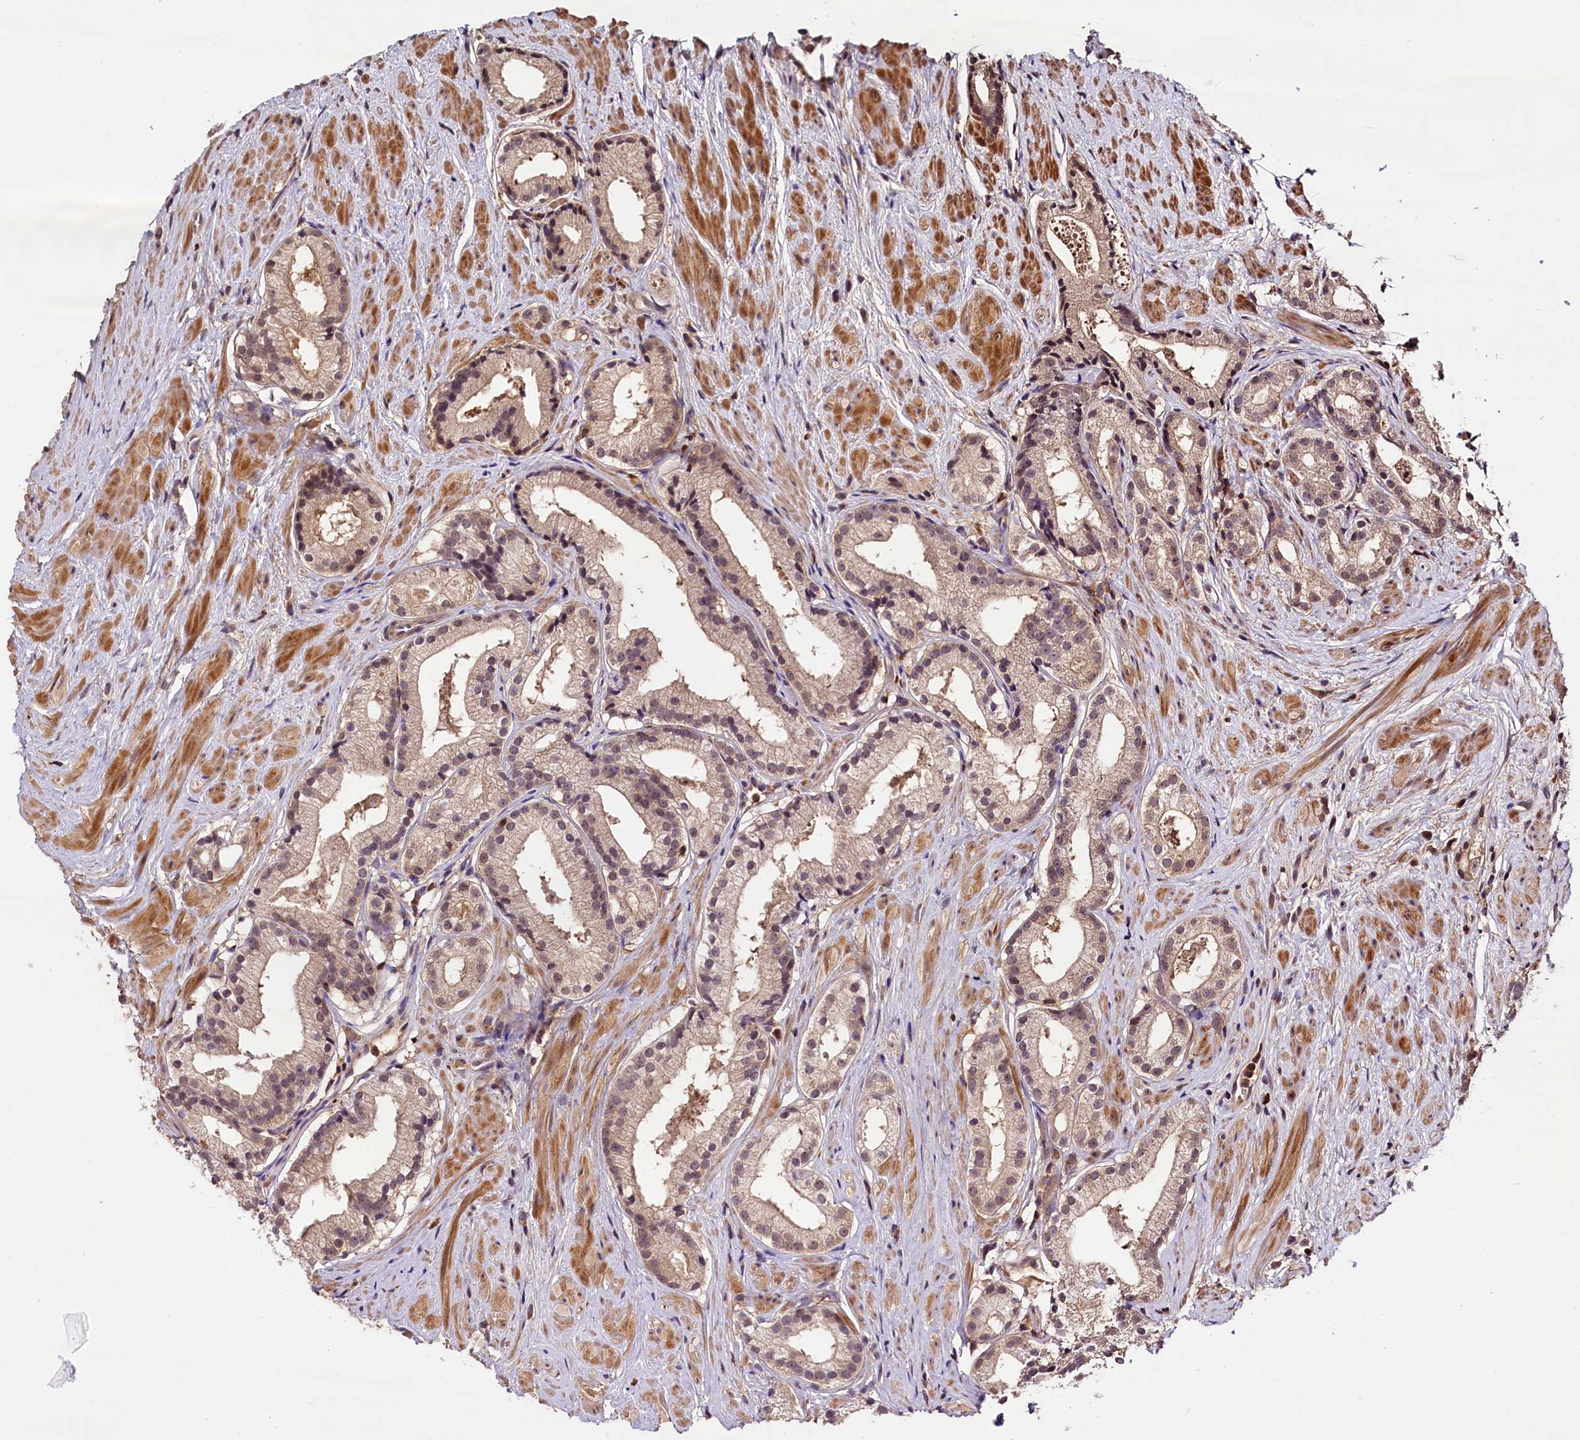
{"staining": {"intensity": "weak", "quantity": "<25%", "location": "cytoplasmic/membranous,nuclear"}, "tissue": "prostate cancer", "cell_type": "Tumor cells", "image_type": "cancer", "snomed": [{"axis": "morphology", "description": "Adenocarcinoma, Low grade"}, {"axis": "topography", "description": "Prostate"}], "caption": "DAB immunohistochemical staining of prostate cancer (adenocarcinoma (low-grade)) demonstrates no significant positivity in tumor cells.", "gene": "SKIDA1", "patient": {"sex": "male", "age": 57}}